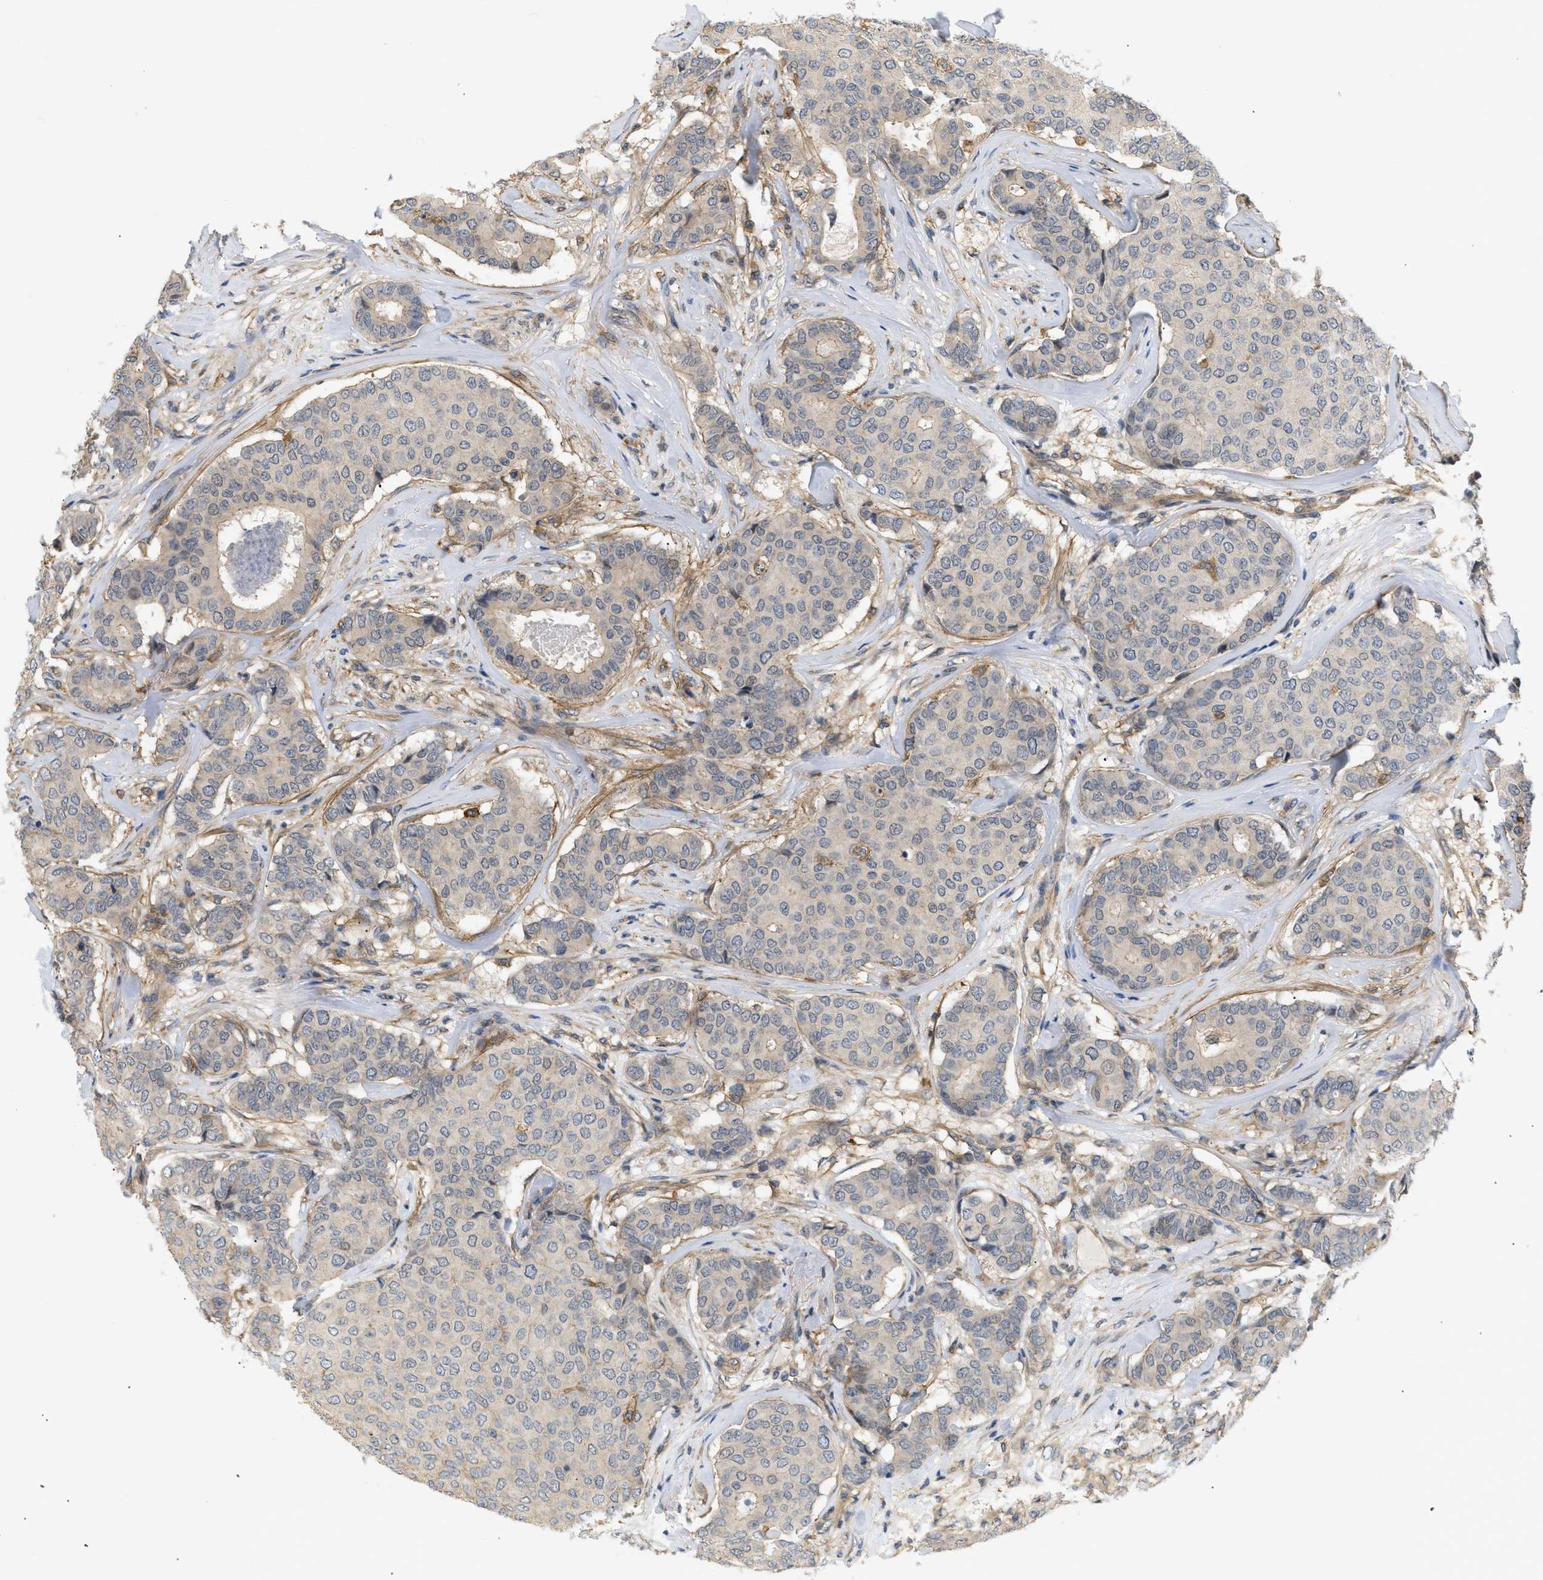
{"staining": {"intensity": "negative", "quantity": "none", "location": "none"}, "tissue": "breast cancer", "cell_type": "Tumor cells", "image_type": "cancer", "snomed": [{"axis": "morphology", "description": "Duct carcinoma"}, {"axis": "topography", "description": "Breast"}], "caption": "Tumor cells are negative for brown protein staining in breast infiltrating ductal carcinoma.", "gene": "CORO2B", "patient": {"sex": "female", "age": 75}}